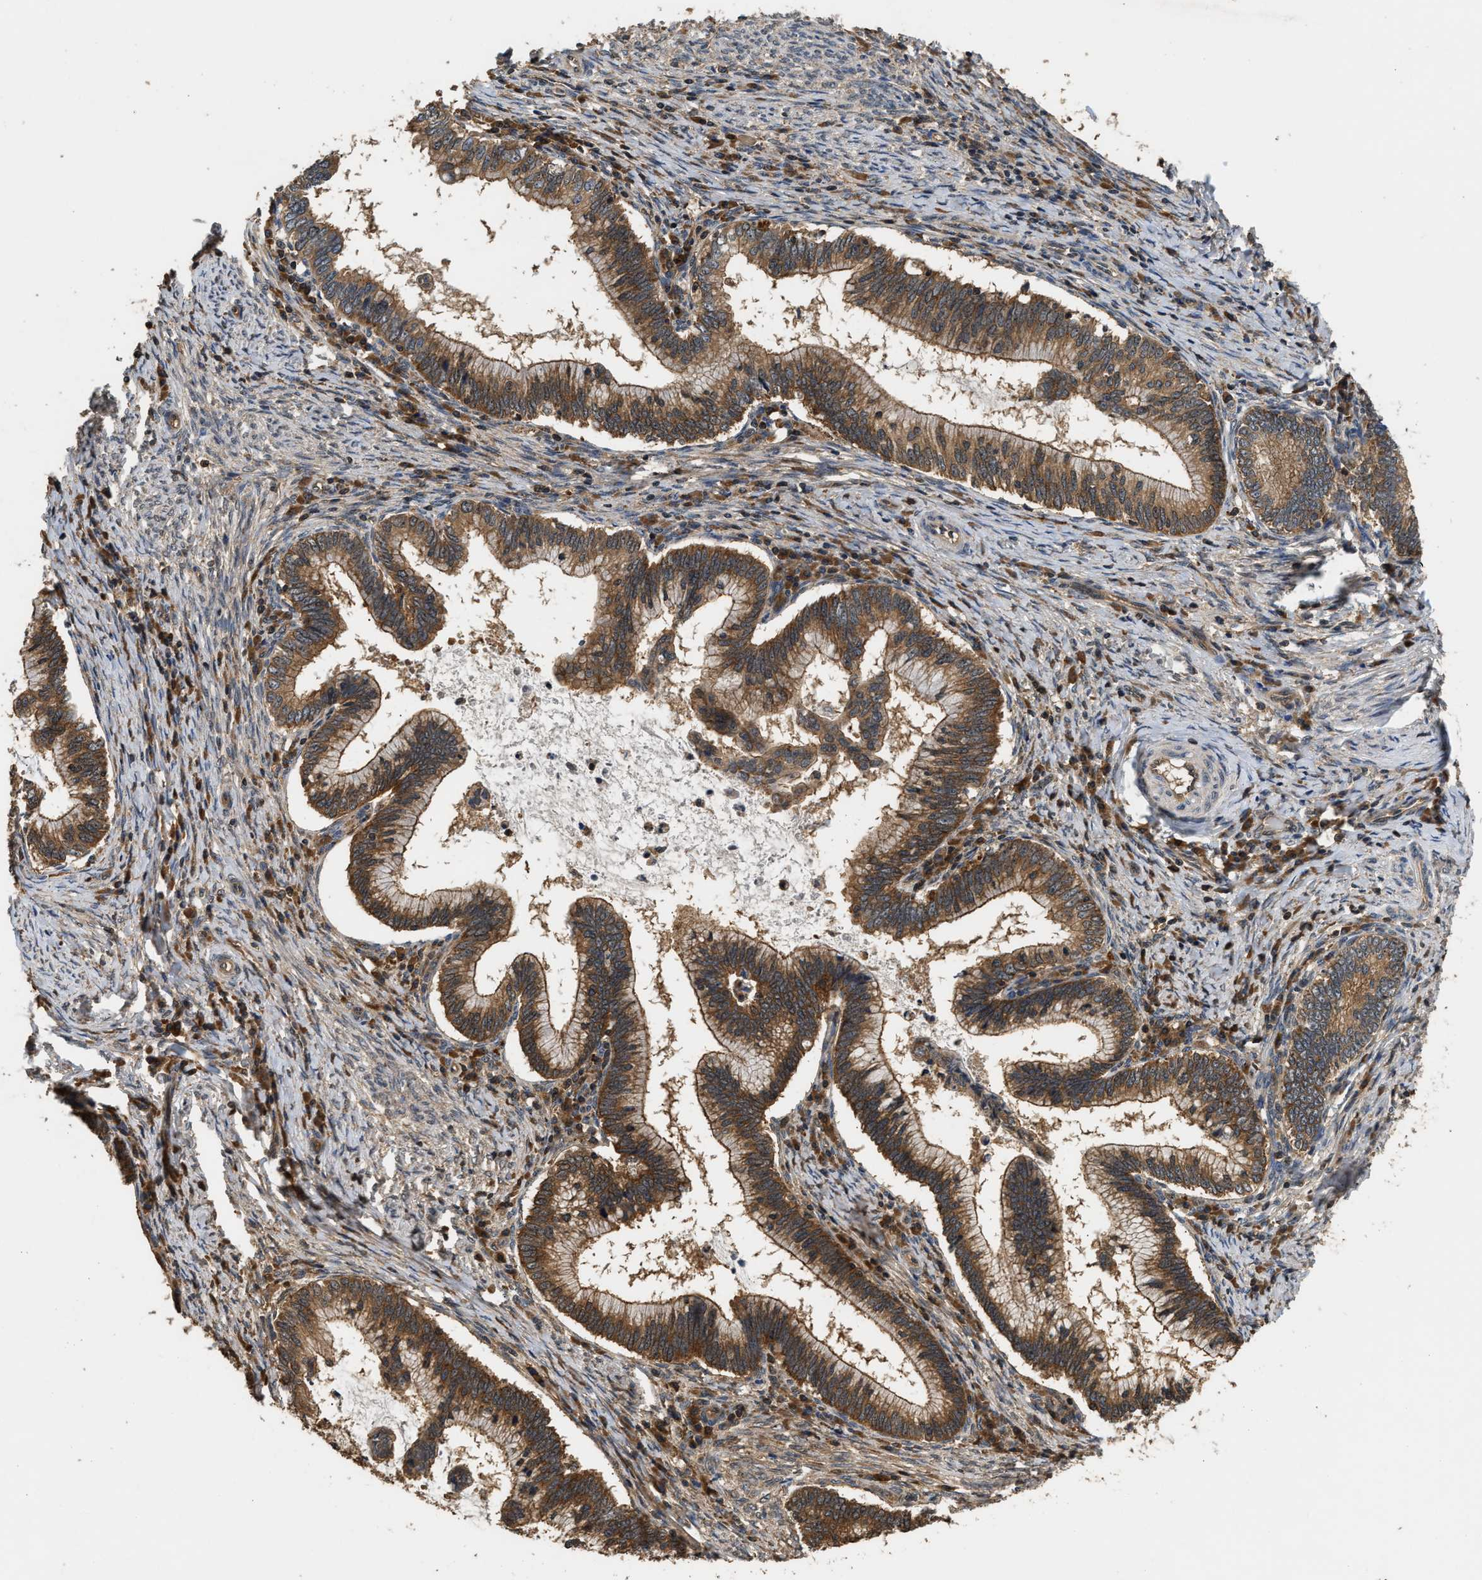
{"staining": {"intensity": "moderate", "quantity": ">75%", "location": "cytoplasmic/membranous"}, "tissue": "cervical cancer", "cell_type": "Tumor cells", "image_type": "cancer", "snomed": [{"axis": "morphology", "description": "Adenocarcinoma, NOS"}, {"axis": "topography", "description": "Cervix"}], "caption": "Immunohistochemistry (DAB) staining of human cervical cancer reveals moderate cytoplasmic/membranous protein expression in about >75% of tumor cells. The staining is performed using DAB brown chromogen to label protein expression. The nuclei are counter-stained blue using hematoxylin.", "gene": "DNAJC2", "patient": {"sex": "female", "age": 36}}